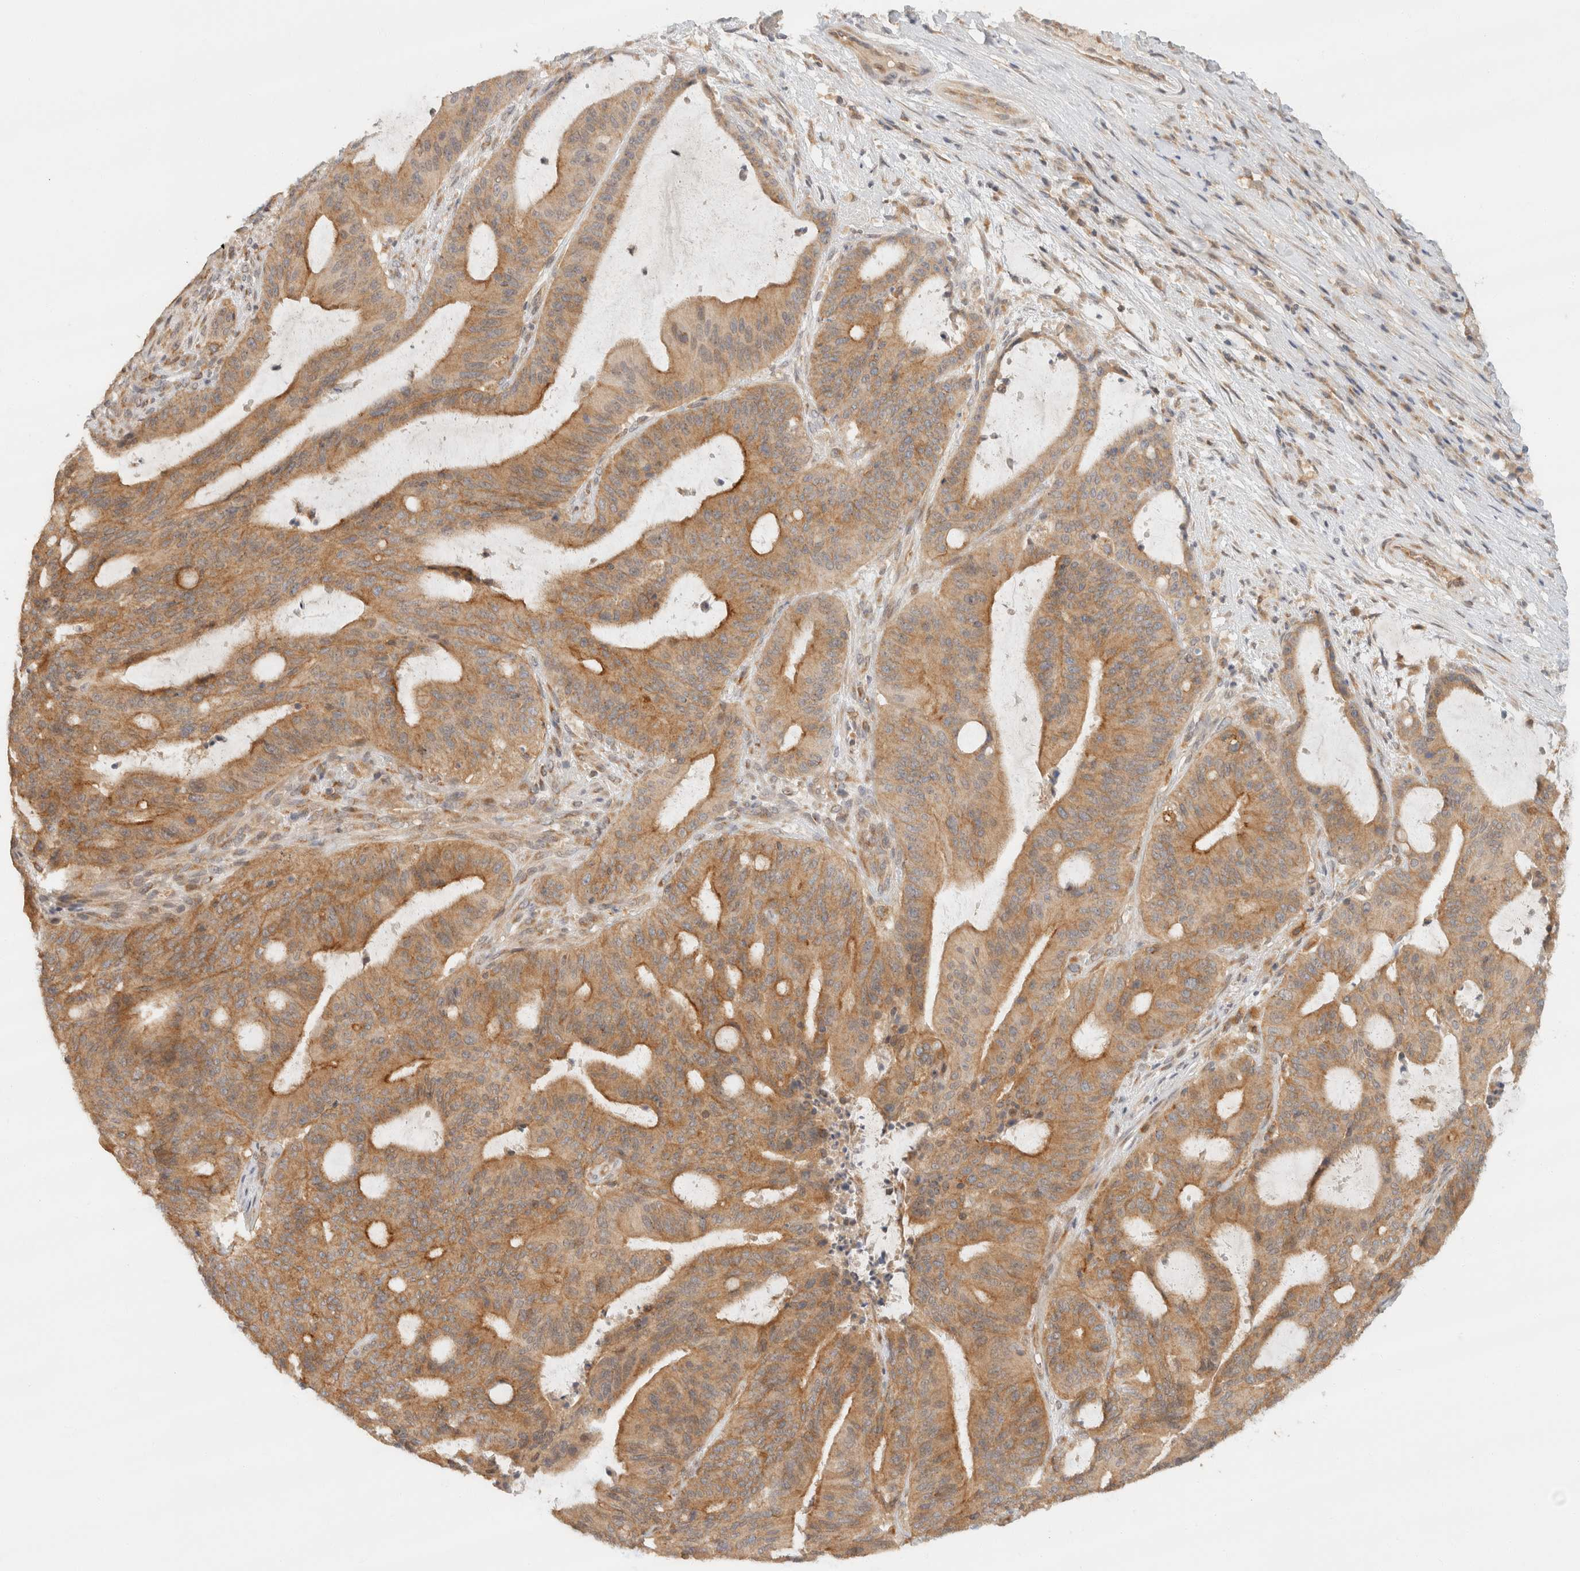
{"staining": {"intensity": "moderate", "quantity": ">75%", "location": "cytoplasmic/membranous"}, "tissue": "liver cancer", "cell_type": "Tumor cells", "image_type": "cancer", "snomed": [{"axis": "morphology", "description": "Normal tissue, NOS"}, {"axis": "morphology", "description": "Cholangiocarcinoma"}, {"axis": "topography", "description": "Liver"}, {"axis": "topography", "description": "Peripheral nerve tissue"}], "caption": "Tumor cells reveal medium levels of moderate cytoplasmic/membranous staining in approximately >75% of cells in liver cholangiocarcinoma.", "gene": "TACC1", "patient": {"sex": "female", "age": 73}}